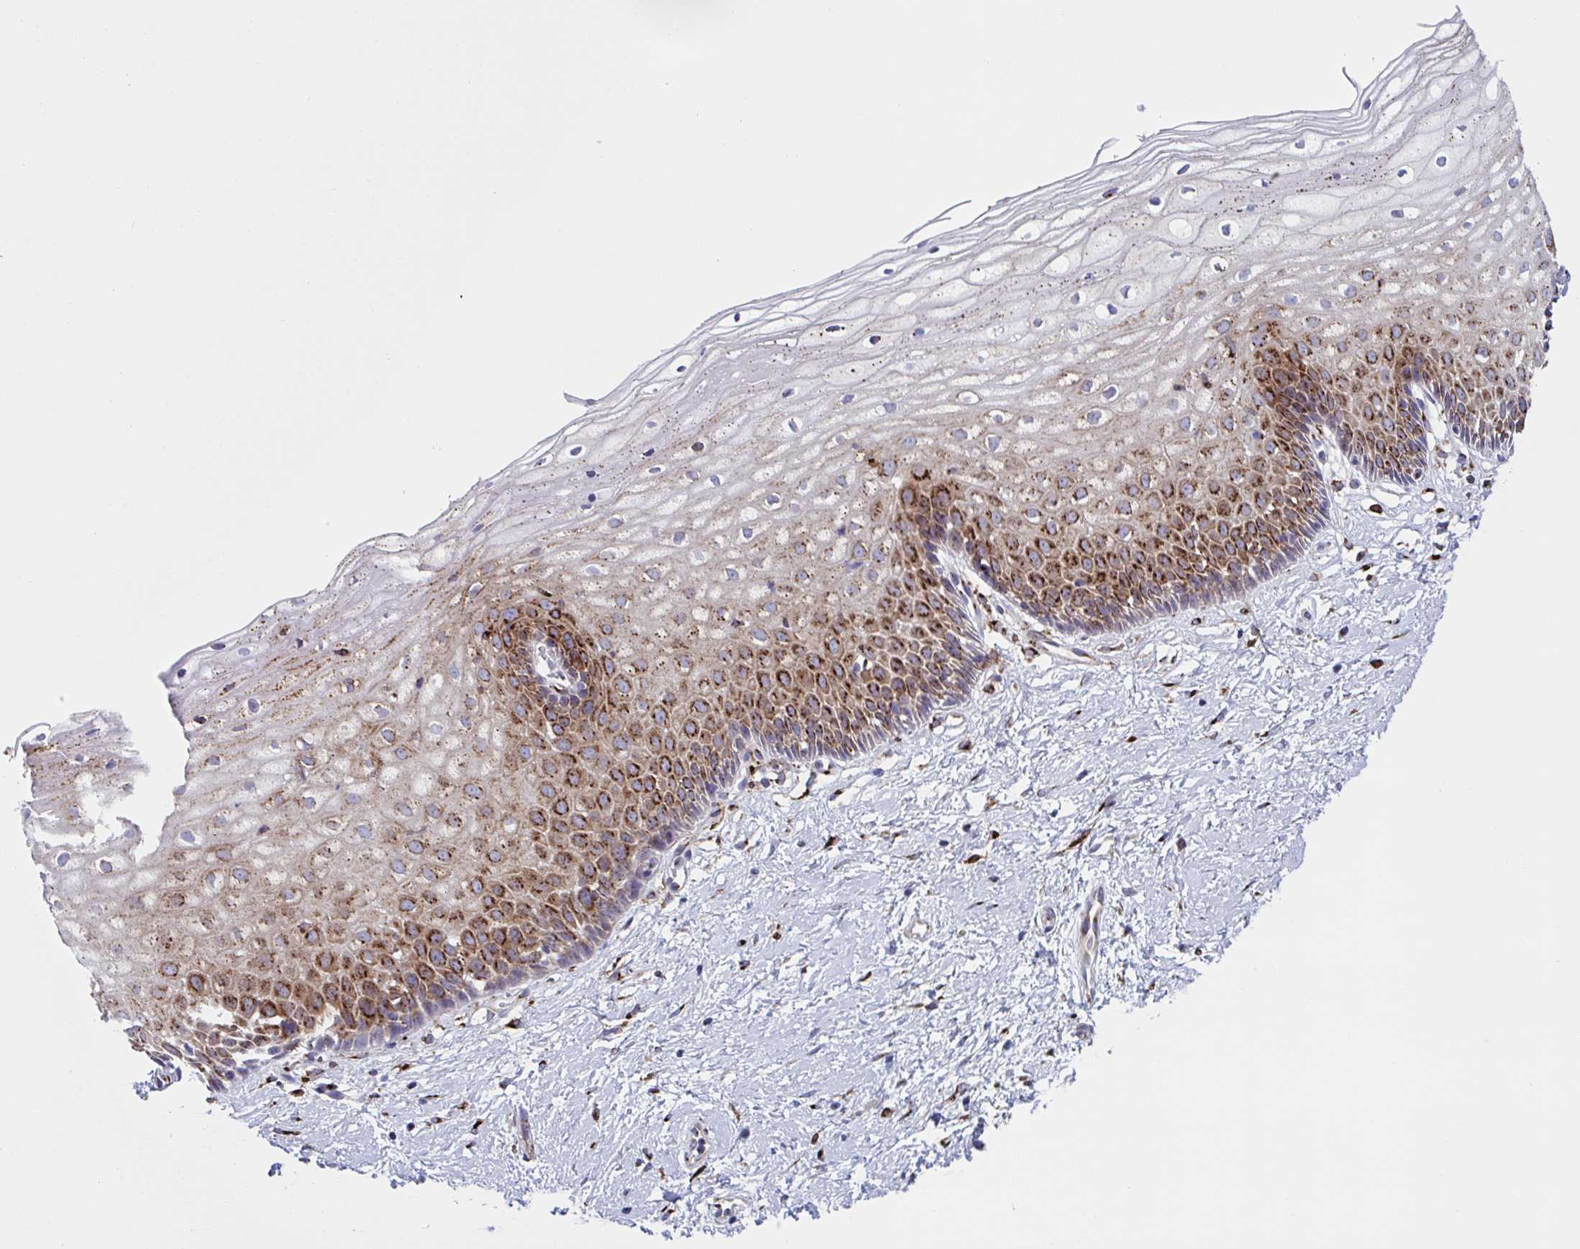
{"staining": {"intensity": "strong", "quantity": "25%-75%", "location": "cytoplasmic/membranous"}, "tissue": "cervix", "cell_type": "Squamous epithelial cells", "image_type": "normal", "snomed": [{"axis": "morphology", "description": "Normal tissue, NOS"}, {"axis": "topography", "description": "Cervix"}], "caption": "An image of human cervix stained for a protein reveals strong cytoplasmic/membranous brown staining in squamous epithelial cells.", "gene": "RFK", "patient": {"sex": "female", "age": 36}}